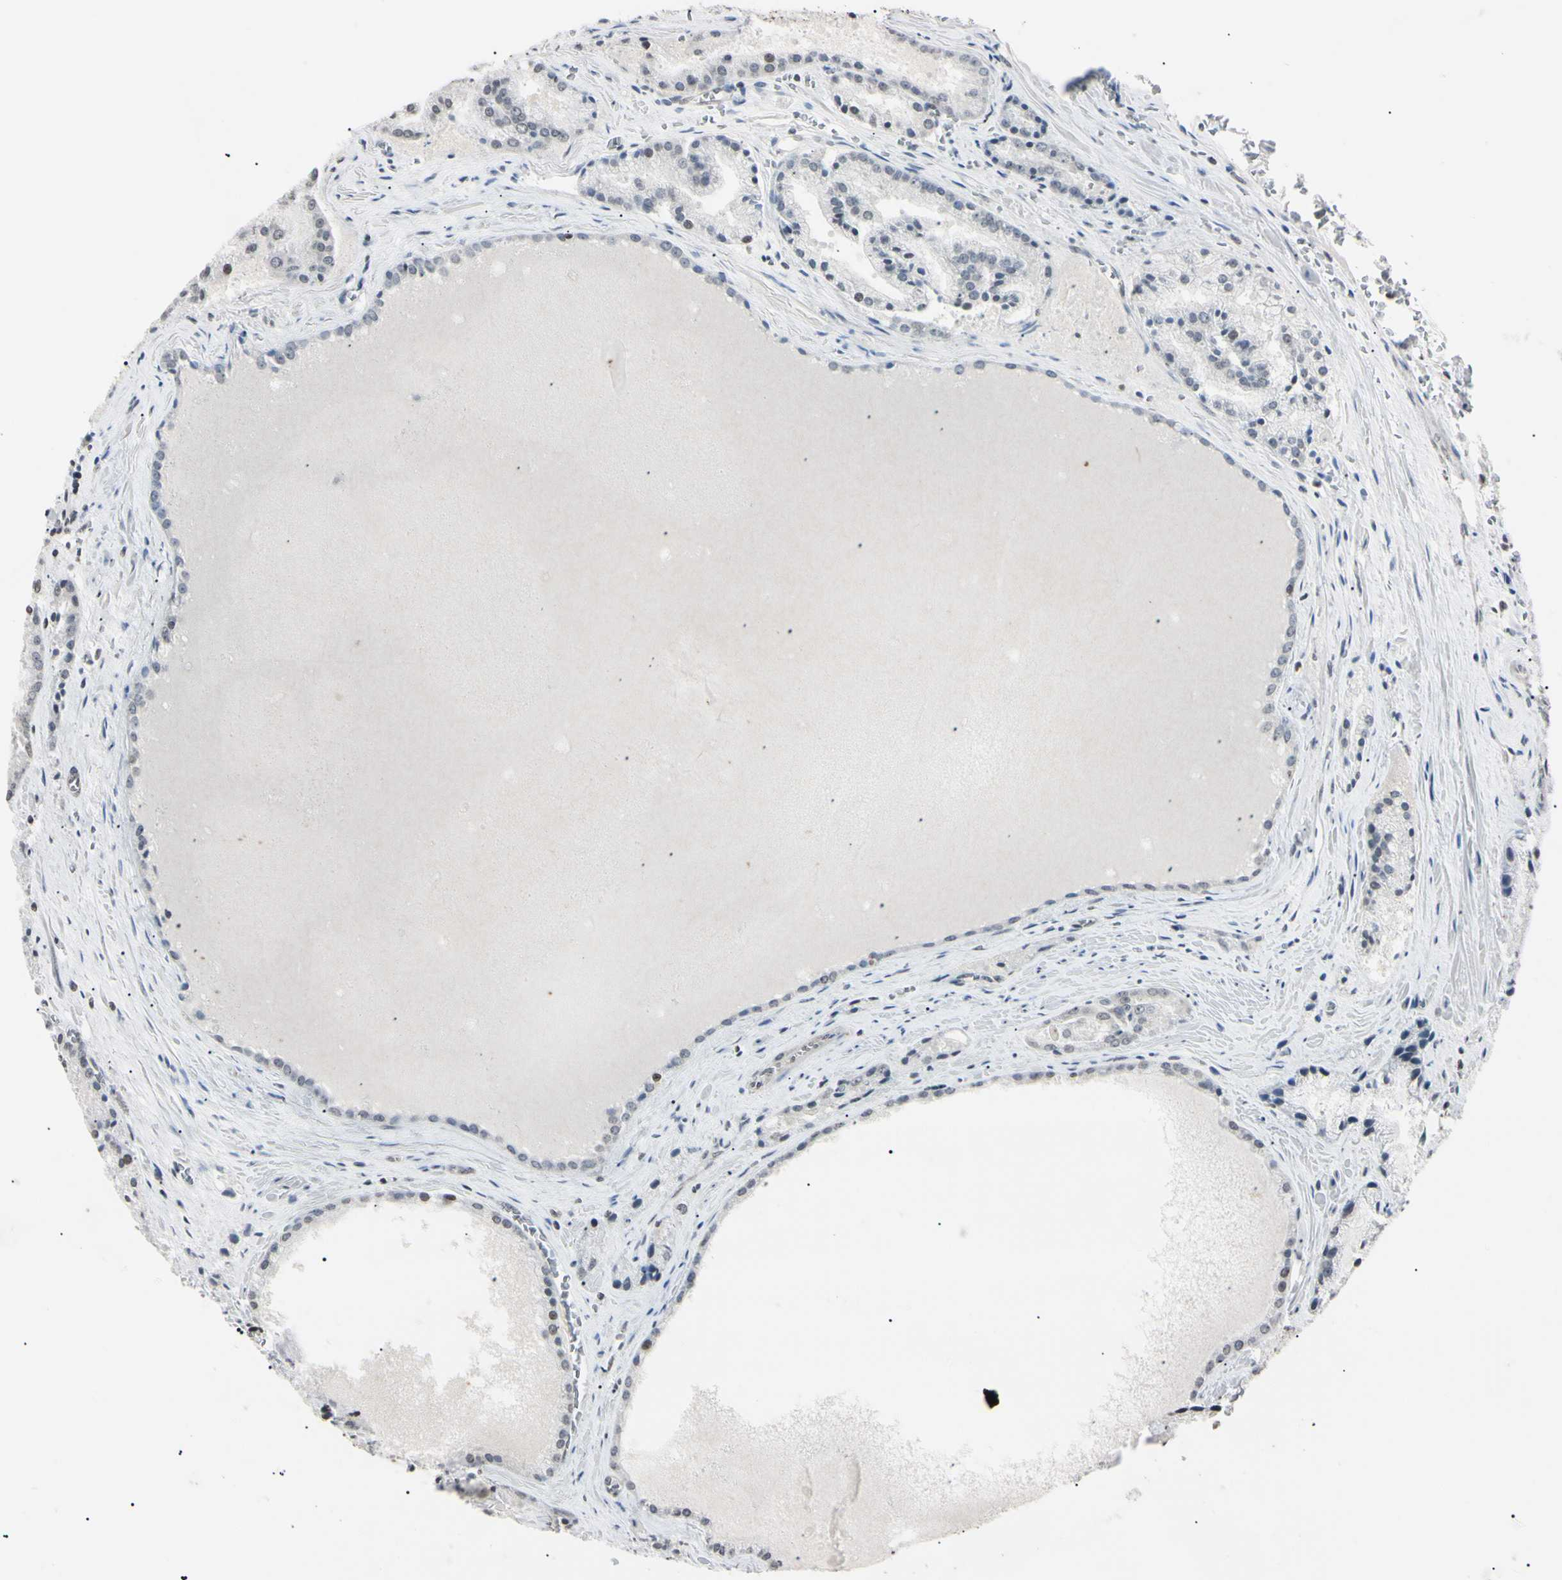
{"staining": {"intensity": "weak", "quantity": "<25%", "location": "nuclear"}, "tissue": "prostate cancer", "cell_type": "Tumor cells", "image_type": "cancer", "snomed": [{"axis": "morphology", "description": "Adenocarcinoma, Low grade"}, {"axis": "topography", "description": "Prostate"}], "caption": "Protein analysis of prostate adenocarcinoma (low-grade) displays no significant staining in tumor cells.", "gene": "CDC45", "patient": {"sex": "male", "age": 64}}